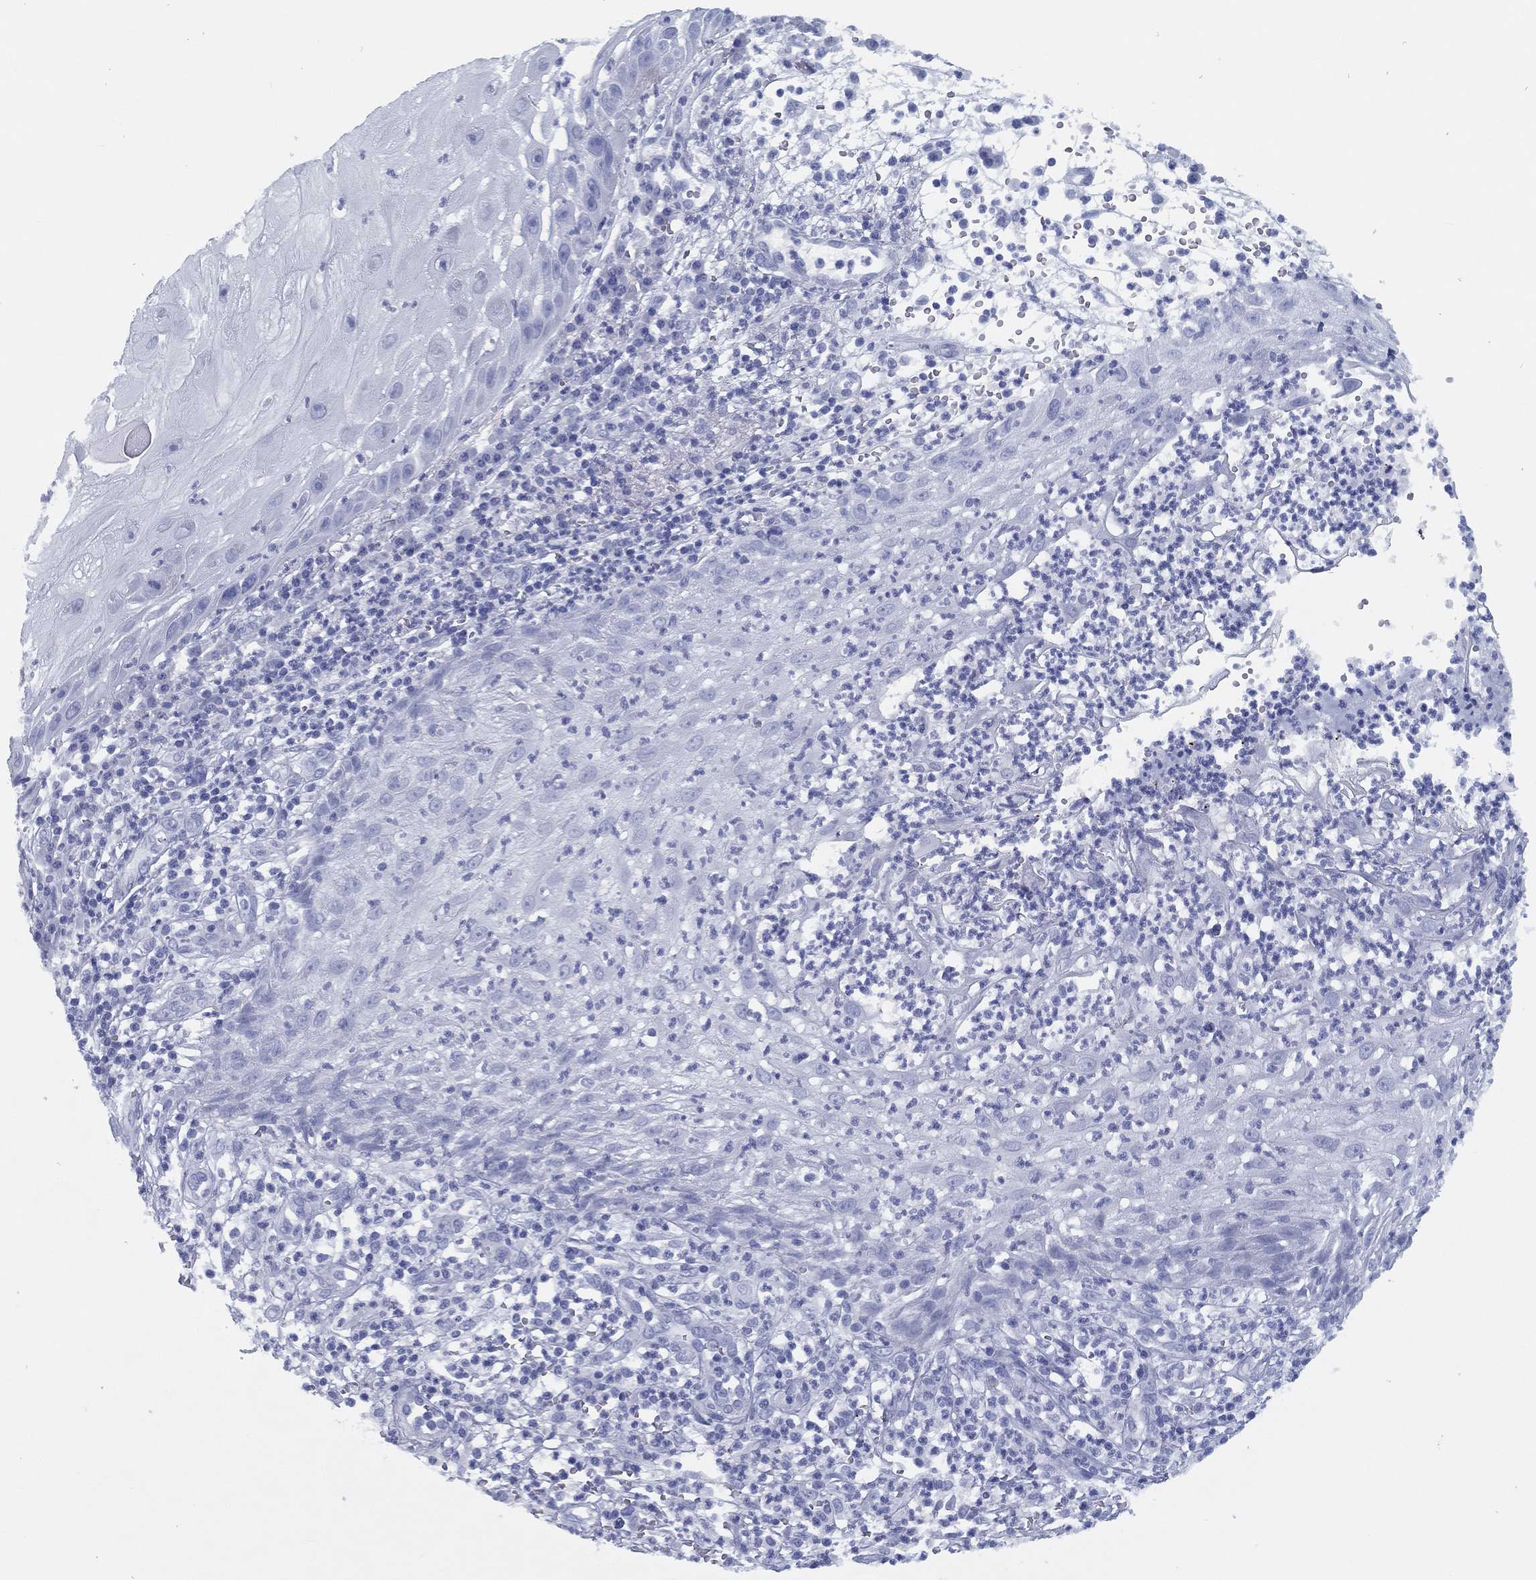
{"staining": {"intensity": "negative", "quantity": "none", "location": "none"}, "tissue": "skin cancer", "cell_type": "Tumor cells", "image_type": "cancer", "snomed": [{"axis": "morphology", "description": "Normal tissue, NOS"}, {"axis": "morphology", "description": "Squamous cell carcinoma, NOS"}, {"axis": "topography", "description": "Skin"}], "caption": "This is a image of immunohistochemistry (IHC) staining of squamous cell carcinoma (skin), which shows no staining in tumor cells.", "gene": "TMEM252", "patient": {"sex": "male", "age": 79}}